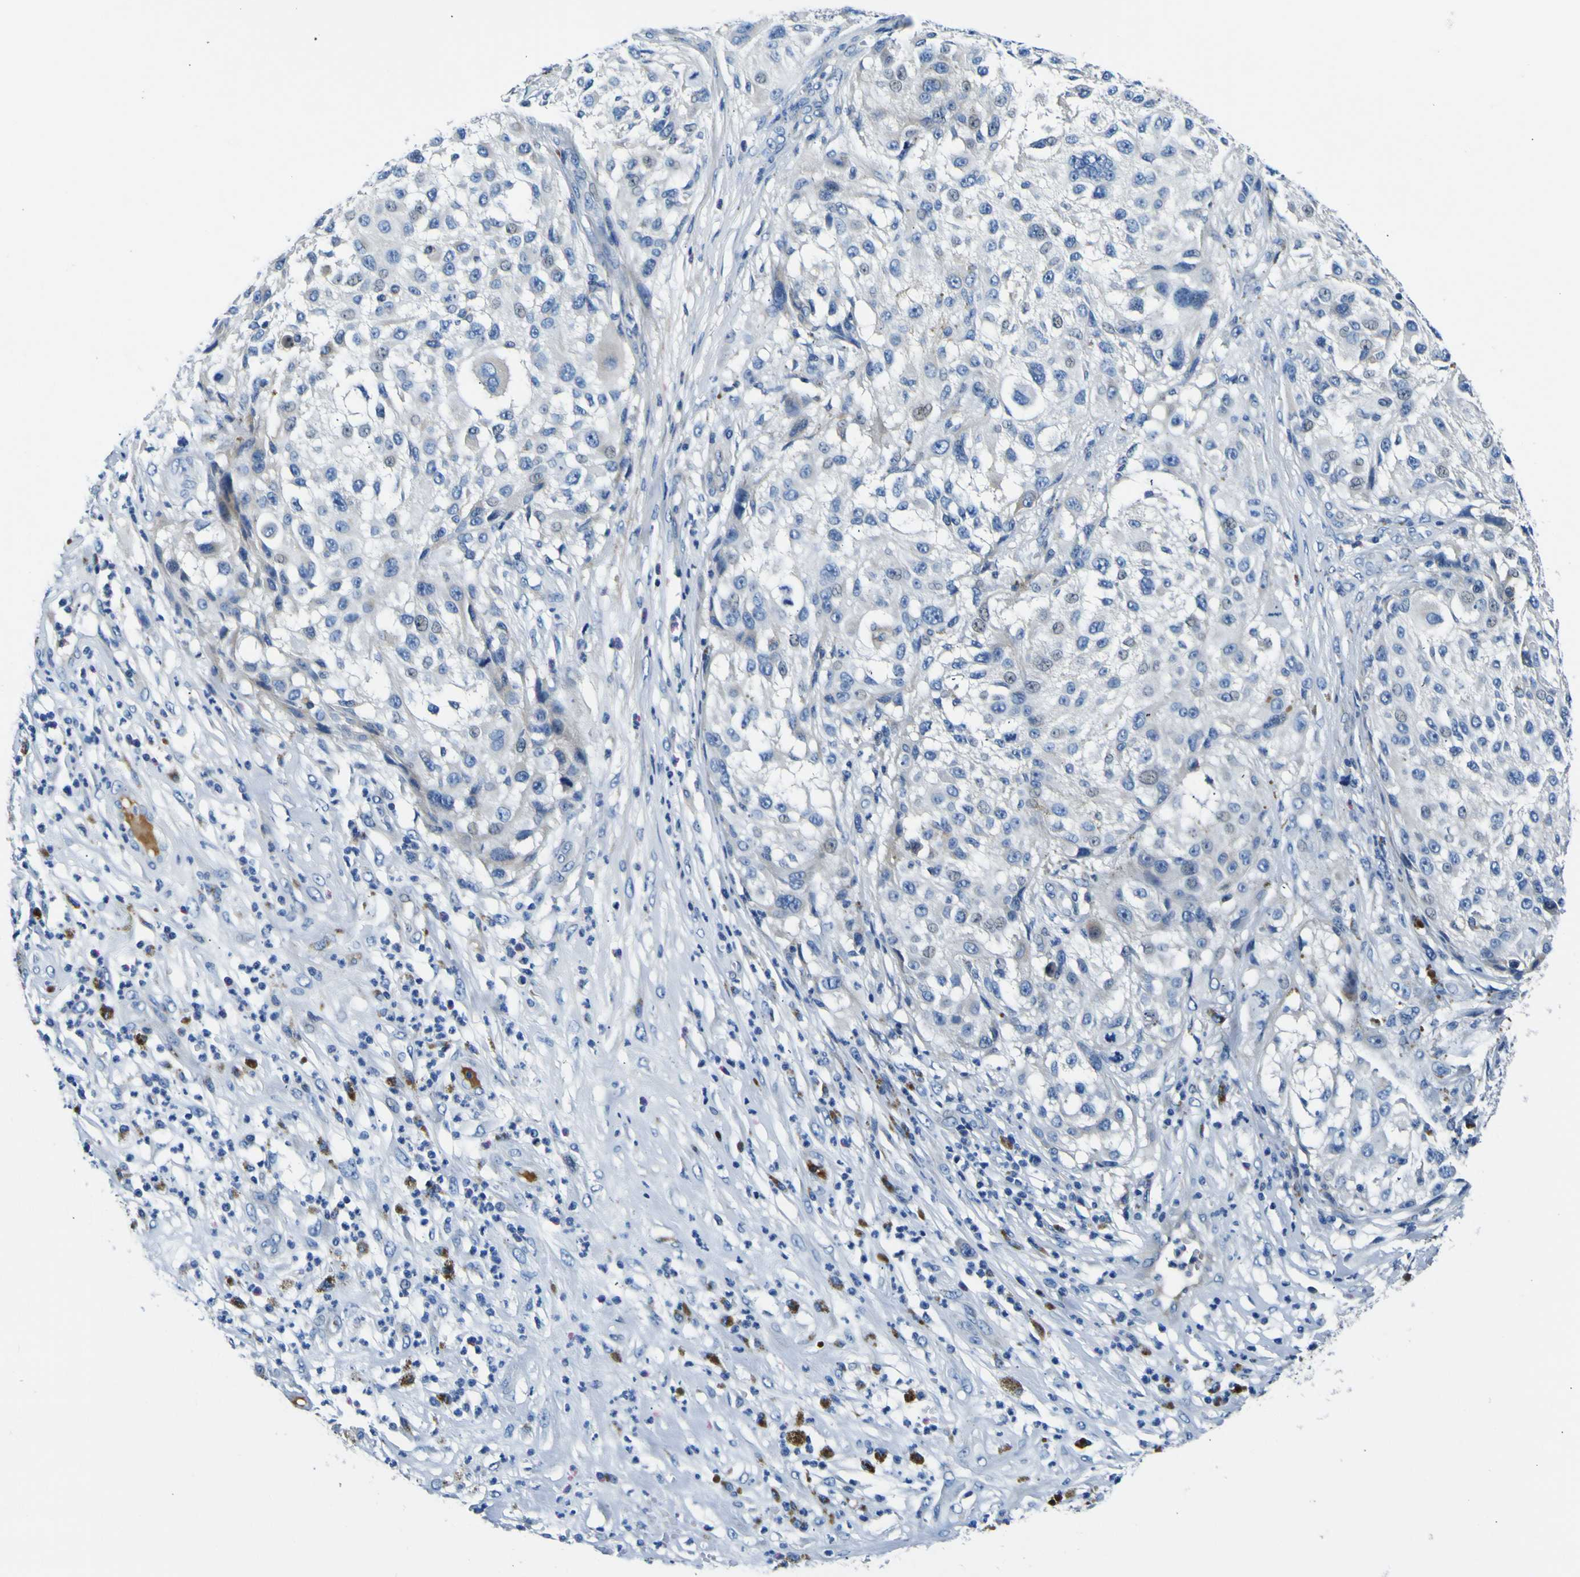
{"staining": {"intensity": "negative", "quantity": "none", "location": "none"}, "tissue": "melanoma", "cell_type": "Tumor cells", "image_type": "cancer", "snomed": [{"axis": "morphology", "description": "Necrosis, NOS"}, {"axis": "morphology", "description": "Malignant melanoma, NOS"}, {"axis": "topography", "description": "Skin"}], "caption": "Immunohistochemistry image of neoplastic tissue: human melanoma stained with DAB (3,3'-diaminobenzidine) demonstrates no significant protein expression in tumor cells. Brightfield microscopy of immunohistochemistry (IHC) stained with DAB (3,3'-diaminobenzidine) (brown) and hematoxylin (blue), captured at high magnification.", "gene": "ADGRA2", "patient": {"sex": "female", "age": 87}}